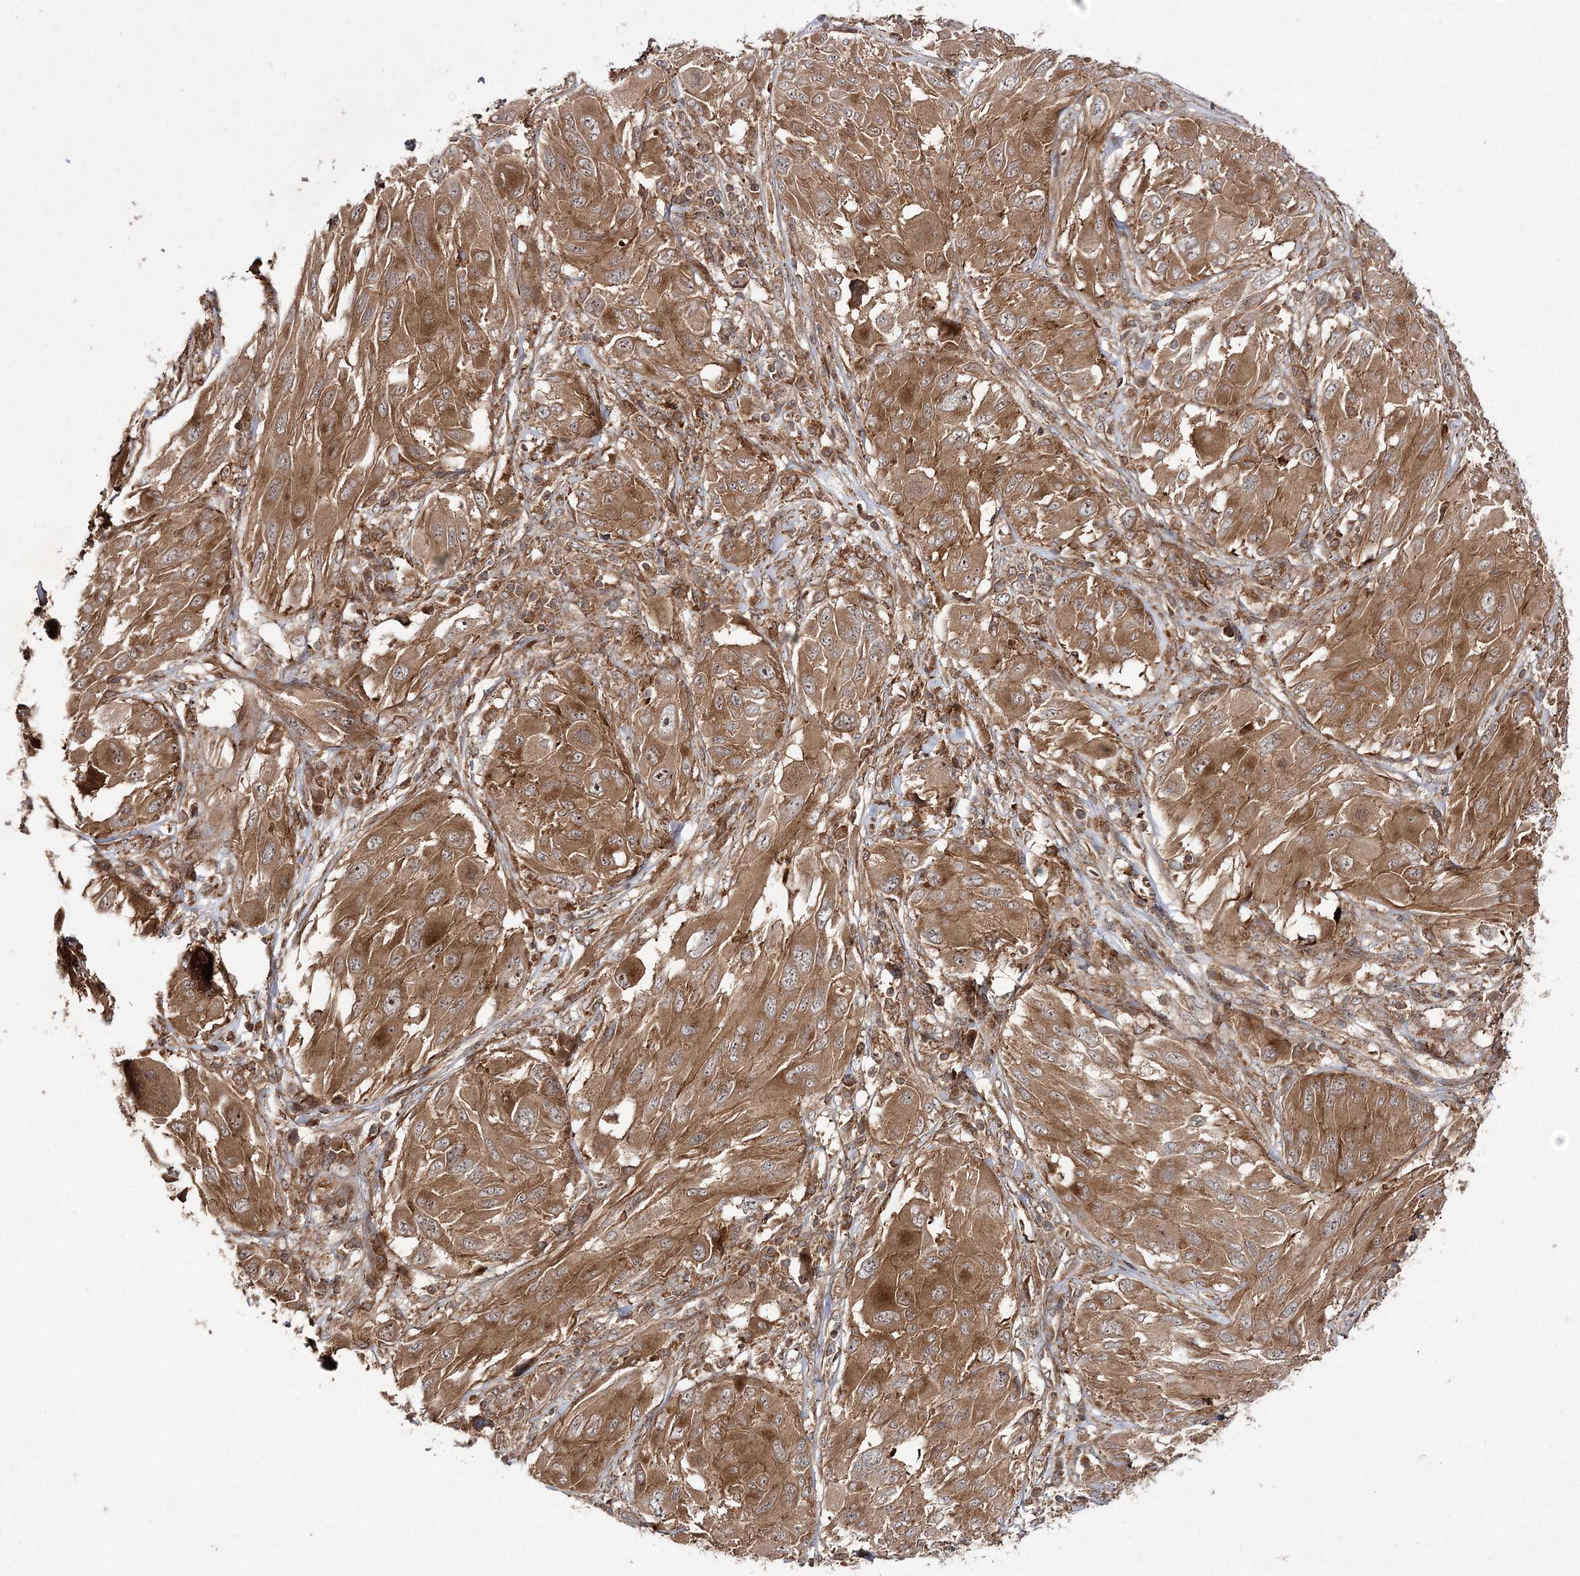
{"staining": {"intensity": "moderate", "quantity": ">75%", "location": "cytoplasmic/membranous"}, "tissue": "melanoma", "cell_type": "Tumor cells", "image_type": "cancer", "snomed": [{"axis": "morphology", "description": "Malignant melanoma, NOS"}, {"axis": "topography", "description": "Skin"}], "caption": "Brown immunohistochemical staining in human melanoma exhibits moderate cytoplasmic/membranous staining in approximately >75% of tumor cells. (DAB (3,3'-diaminobenzidine) IHC, brown staining for protein, blue staining for nuclei).", "gene": "TMEM9B", "patient": {"sex": "female", "age": 91}}